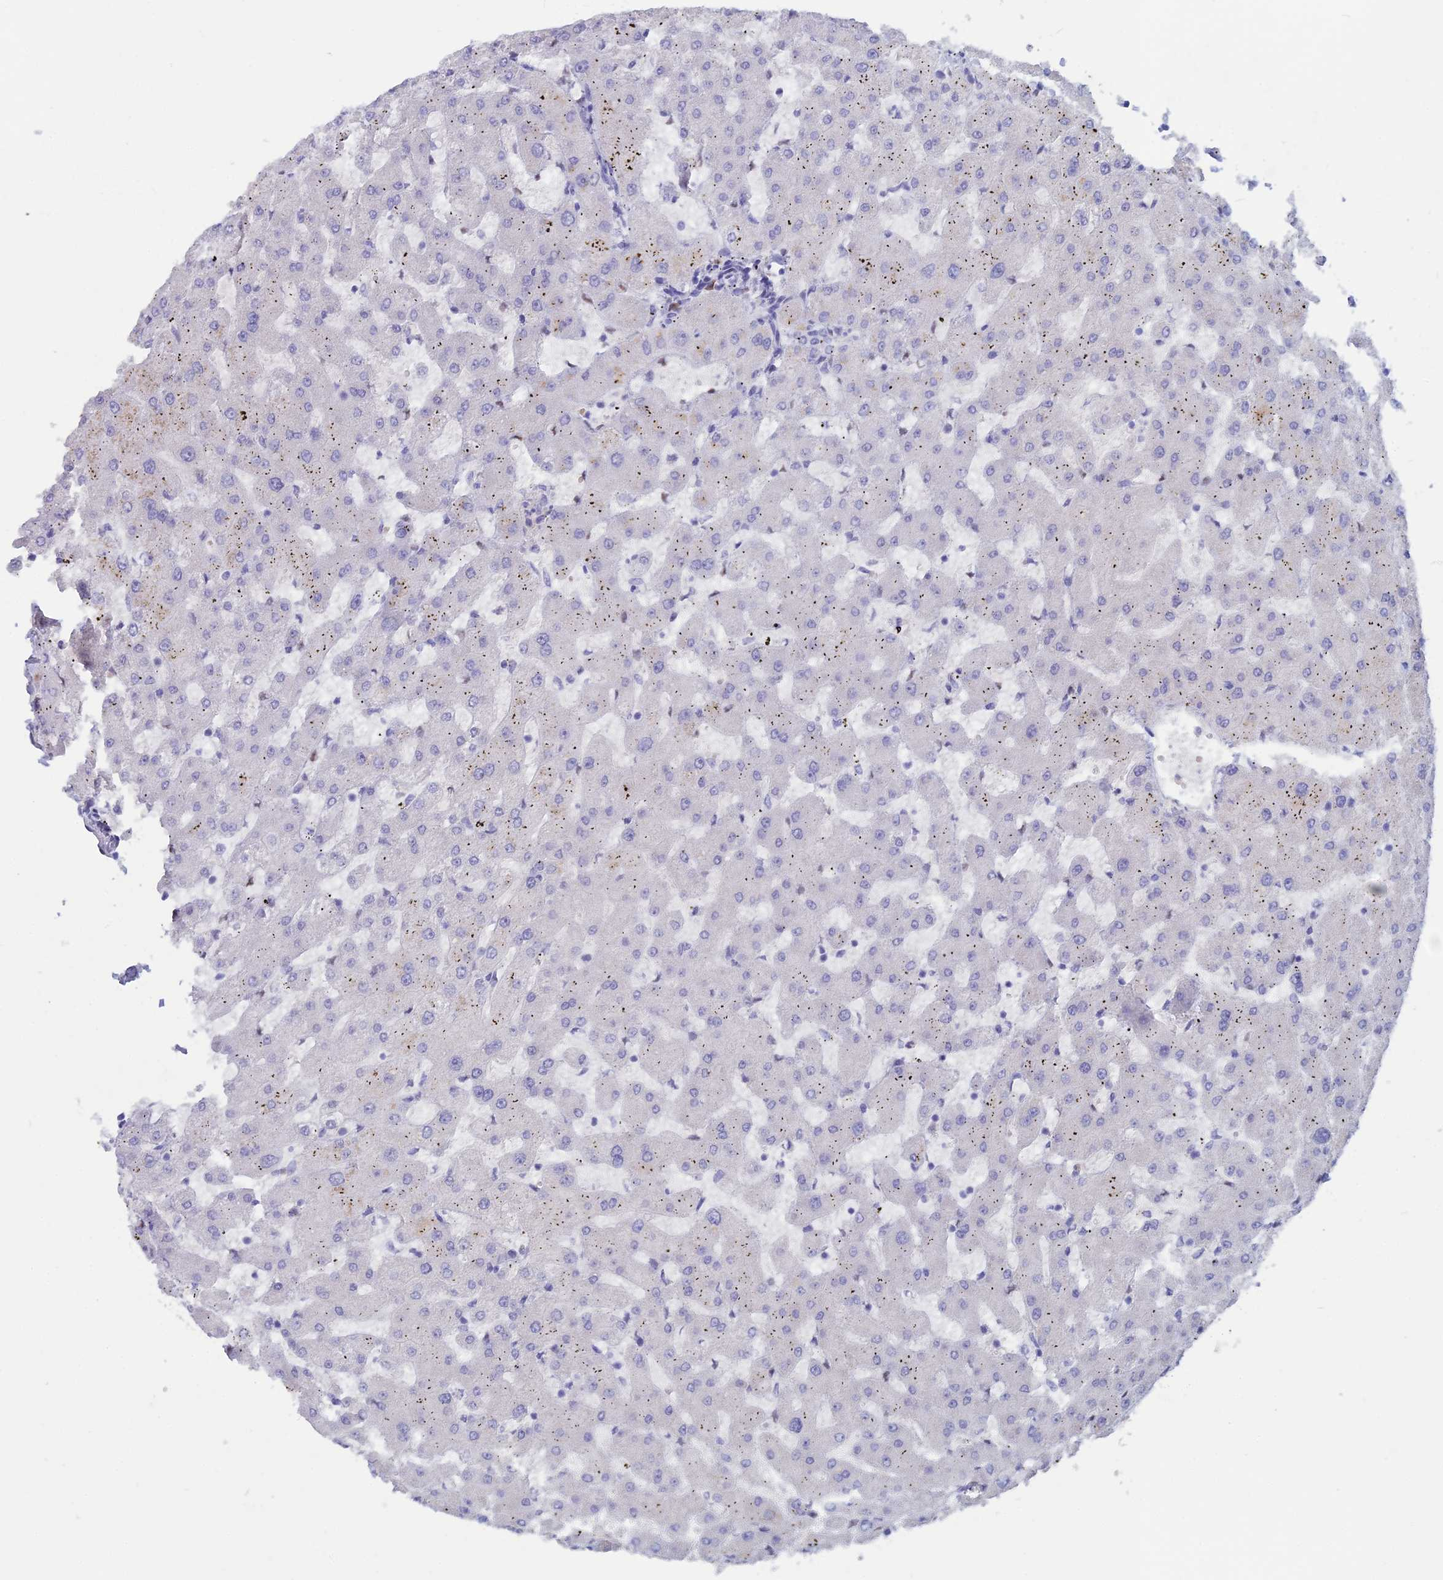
{"staining": {"intensity": "negative", "quantity": "none", "location": "none"}, "tissue": "liver", "cell_type": "Cholangiocytes", "image_type": "normal", "snomed": [{"axis": "morphology", "description": "Normal tissue, NOS"}, {"axis": "topography", "description": "Liver"}], "caption": "Immunohistochemical staining of unremarkable liver displays no significant staining in cholangiocytes.", "gene": "NOL4L", "patient": {"sex": "female", "age": 63}}